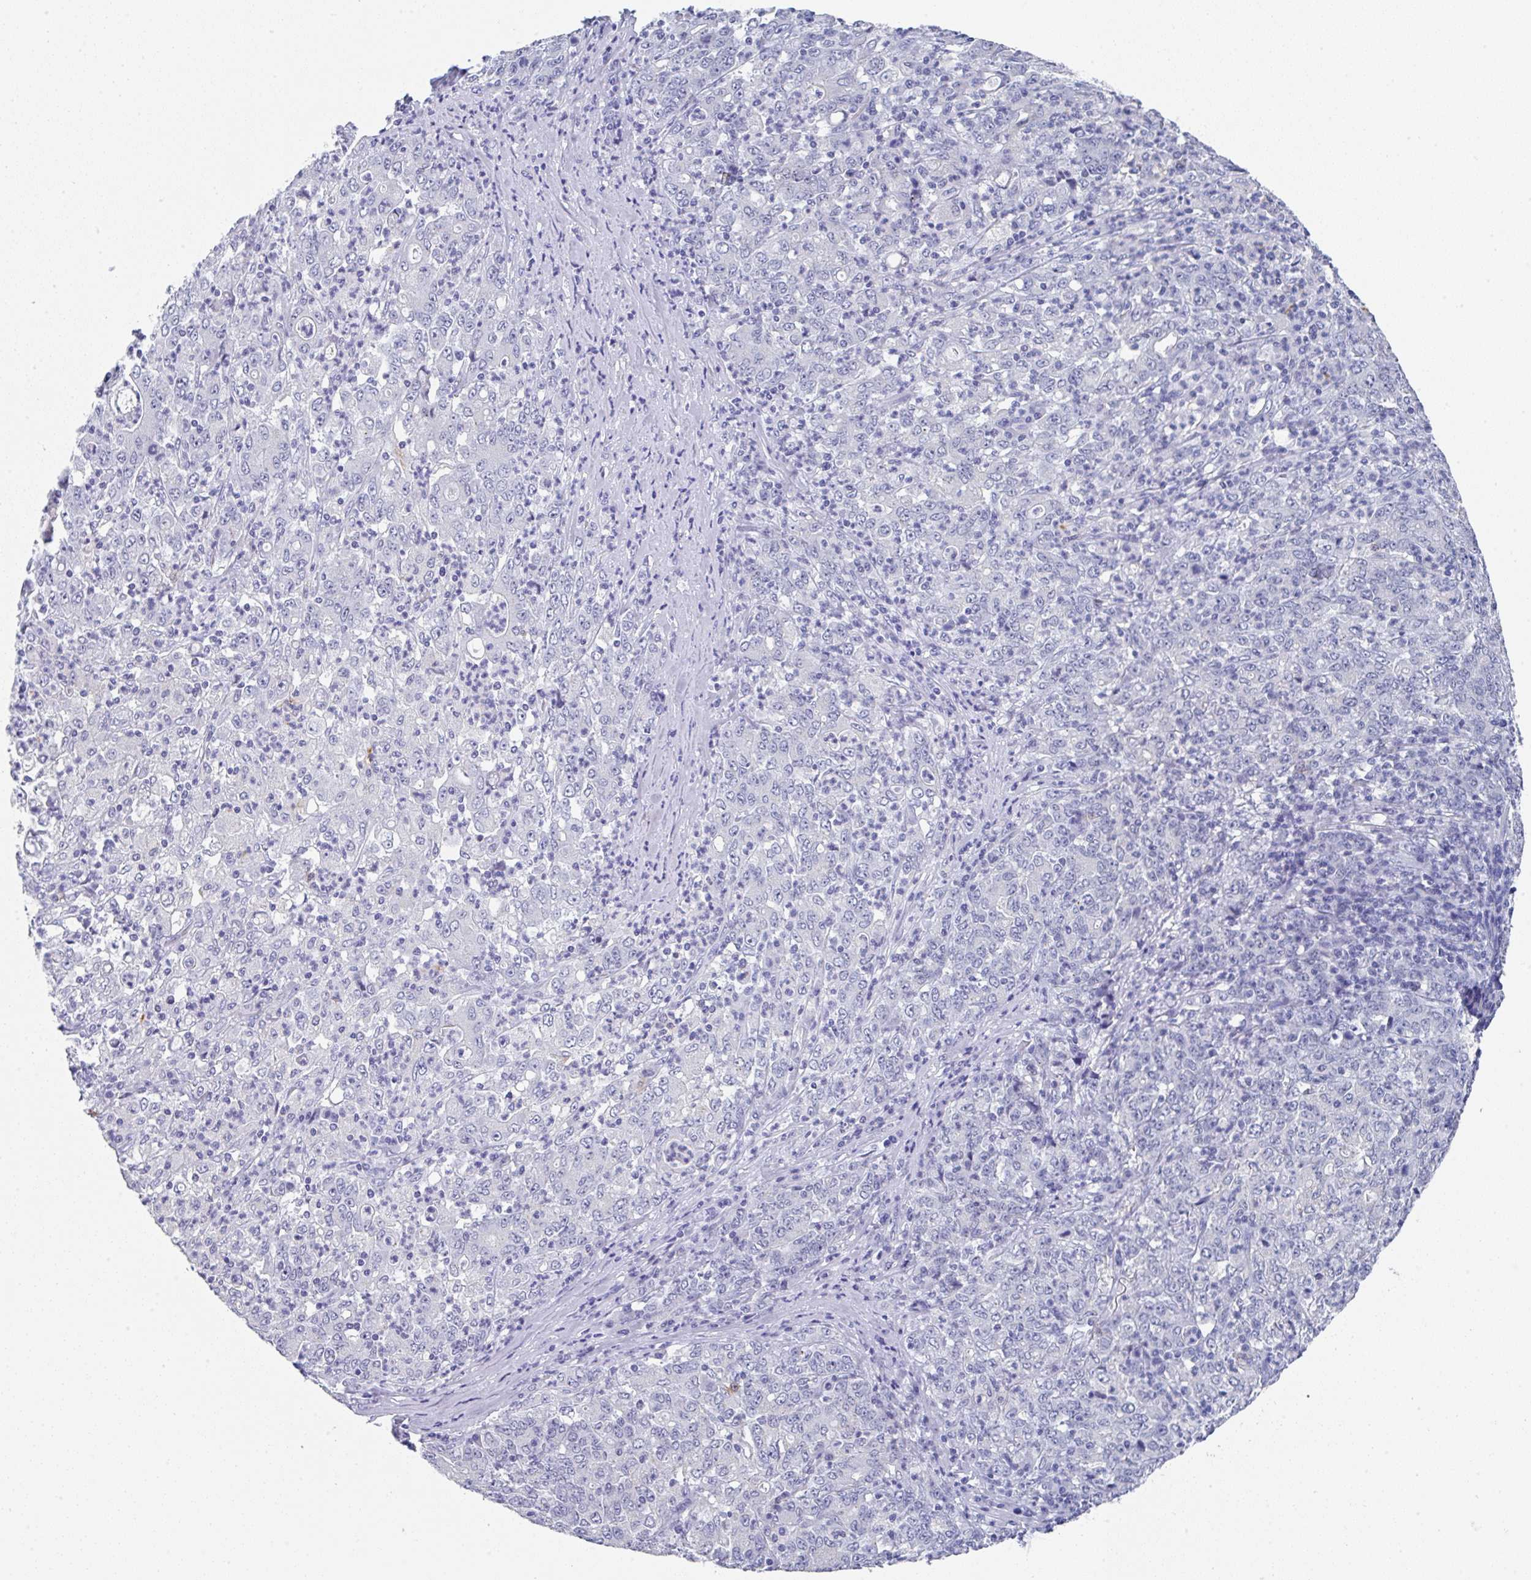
{"staining": {"intensity": "negative", "quantity": "none", "location": "none"}, "tissue": "stomach cancer", "cell_type": "Tumor cells", "image_type": "cancer", "snomed": [{"axis": "morphology", "description": "Adenocarcinoma, NOS"}, {"axis": "topography", "description": "Stomach, lower"}], "caption": "DAB (3,3'-diaminobenzidine) immunohistochemical staining of human stomach adenocarcinoma displays no significant positivity in tumor cells. (Immunohistochemistry (ihc), brightfield microscopy, high magnification).", "gene": "TNFRSF8", "patient": {"sex": "female", "age": 71}}